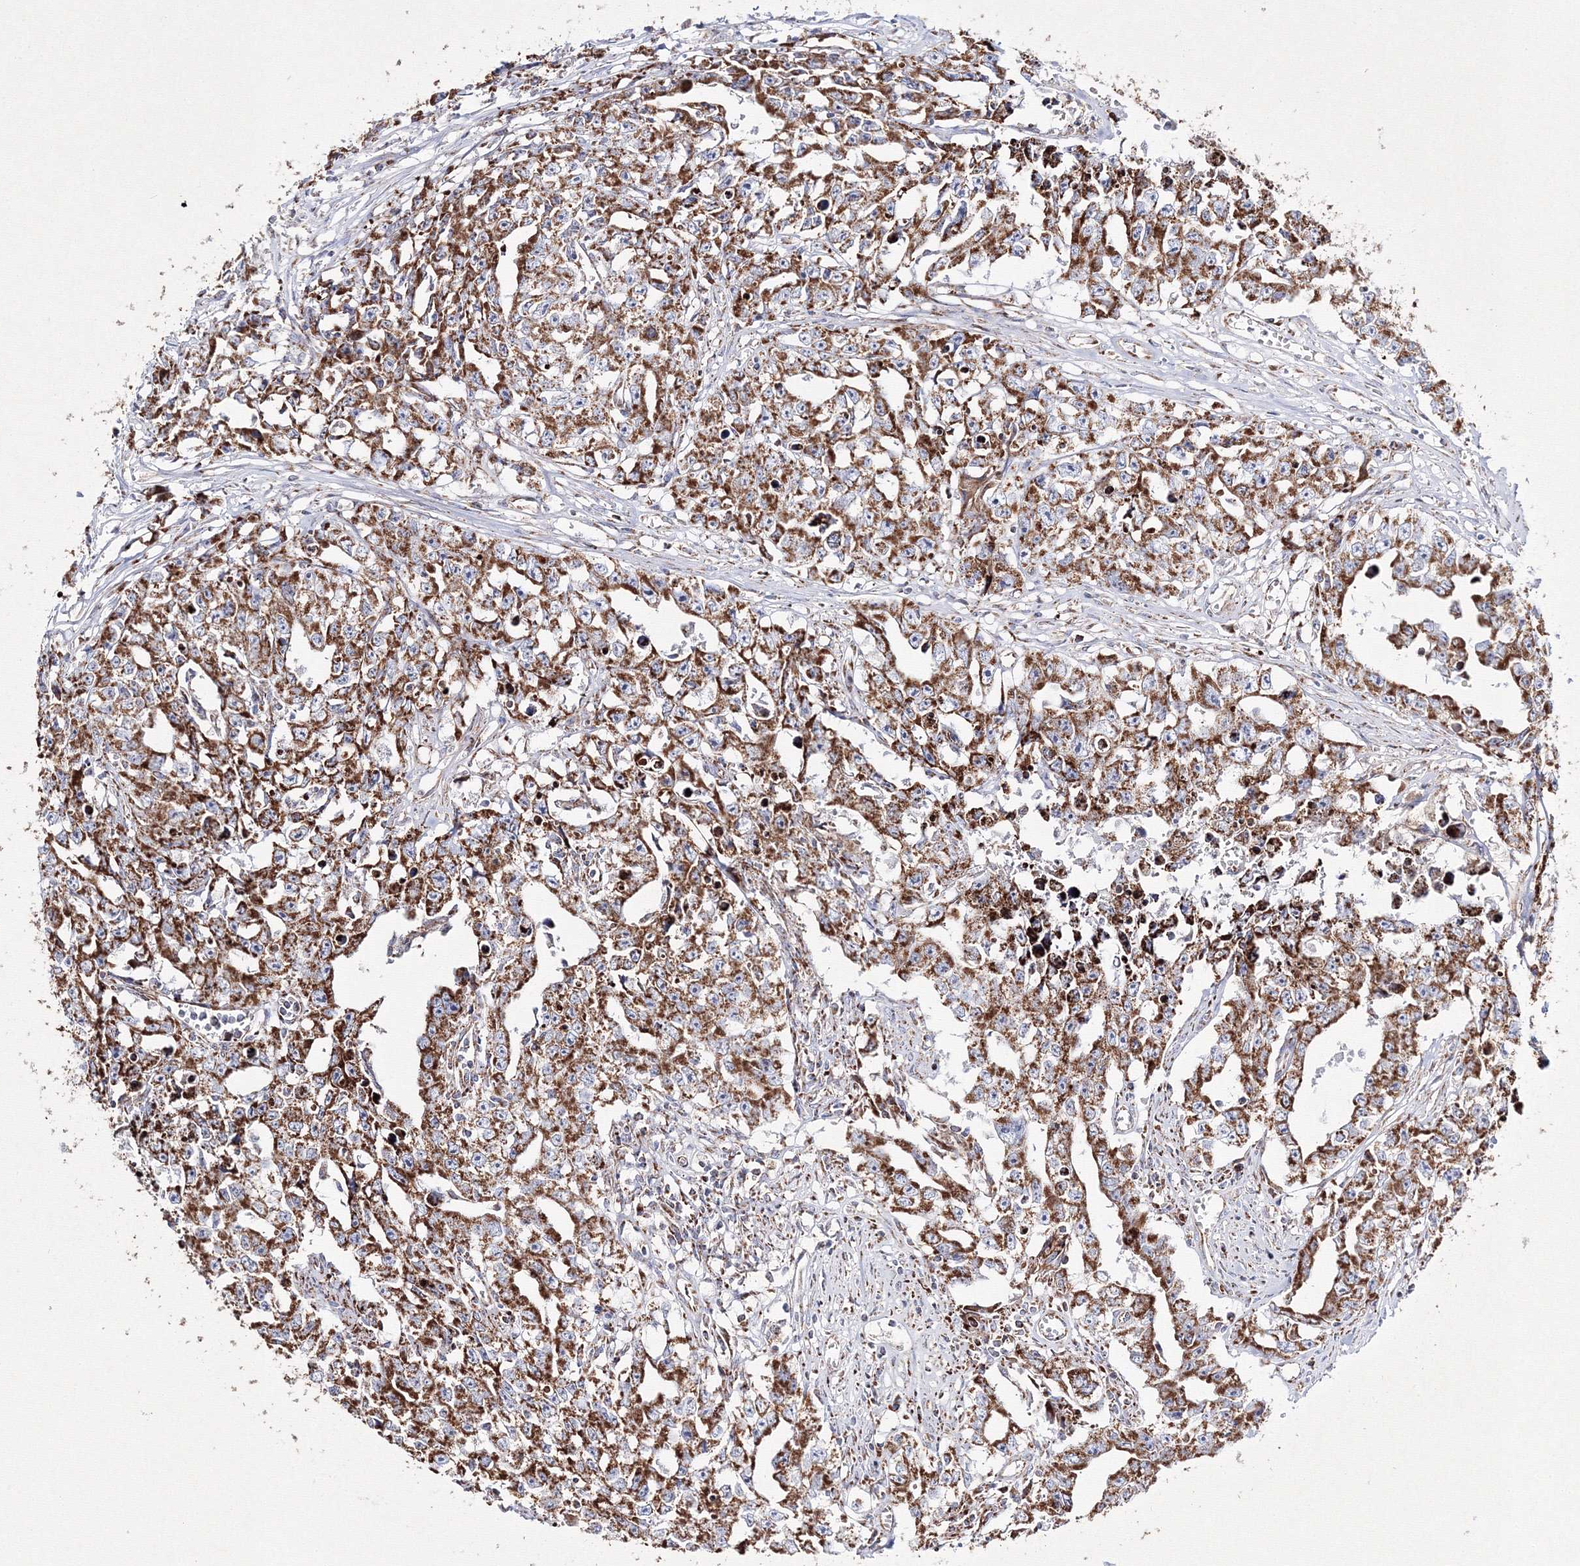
{"staining": {"intensity": "strong", "quantity": ">75%", "location": "cytoplasmic/membranous"}, "tissue": "testis cancer", "cell_type": "Tumor cells", "image_type": "cancer", "snomed": [{"axis": "morphology", "description": "Seminoma, NOS"}, {"axis": "morphology", "description": "Carcinoma, Embryonal, NOS"}, {"axis": "topography", "description": "Testis"}], "caption": "The histopathology image exhibits immunohistochemical staining of embryonal carcinoma (testis). There is strong cytoplasmic/membranous staining is seen in approximately >75% of tumor cells.", "gene": "IGSF9", "patient": {"sex": "male", "age": 43}}